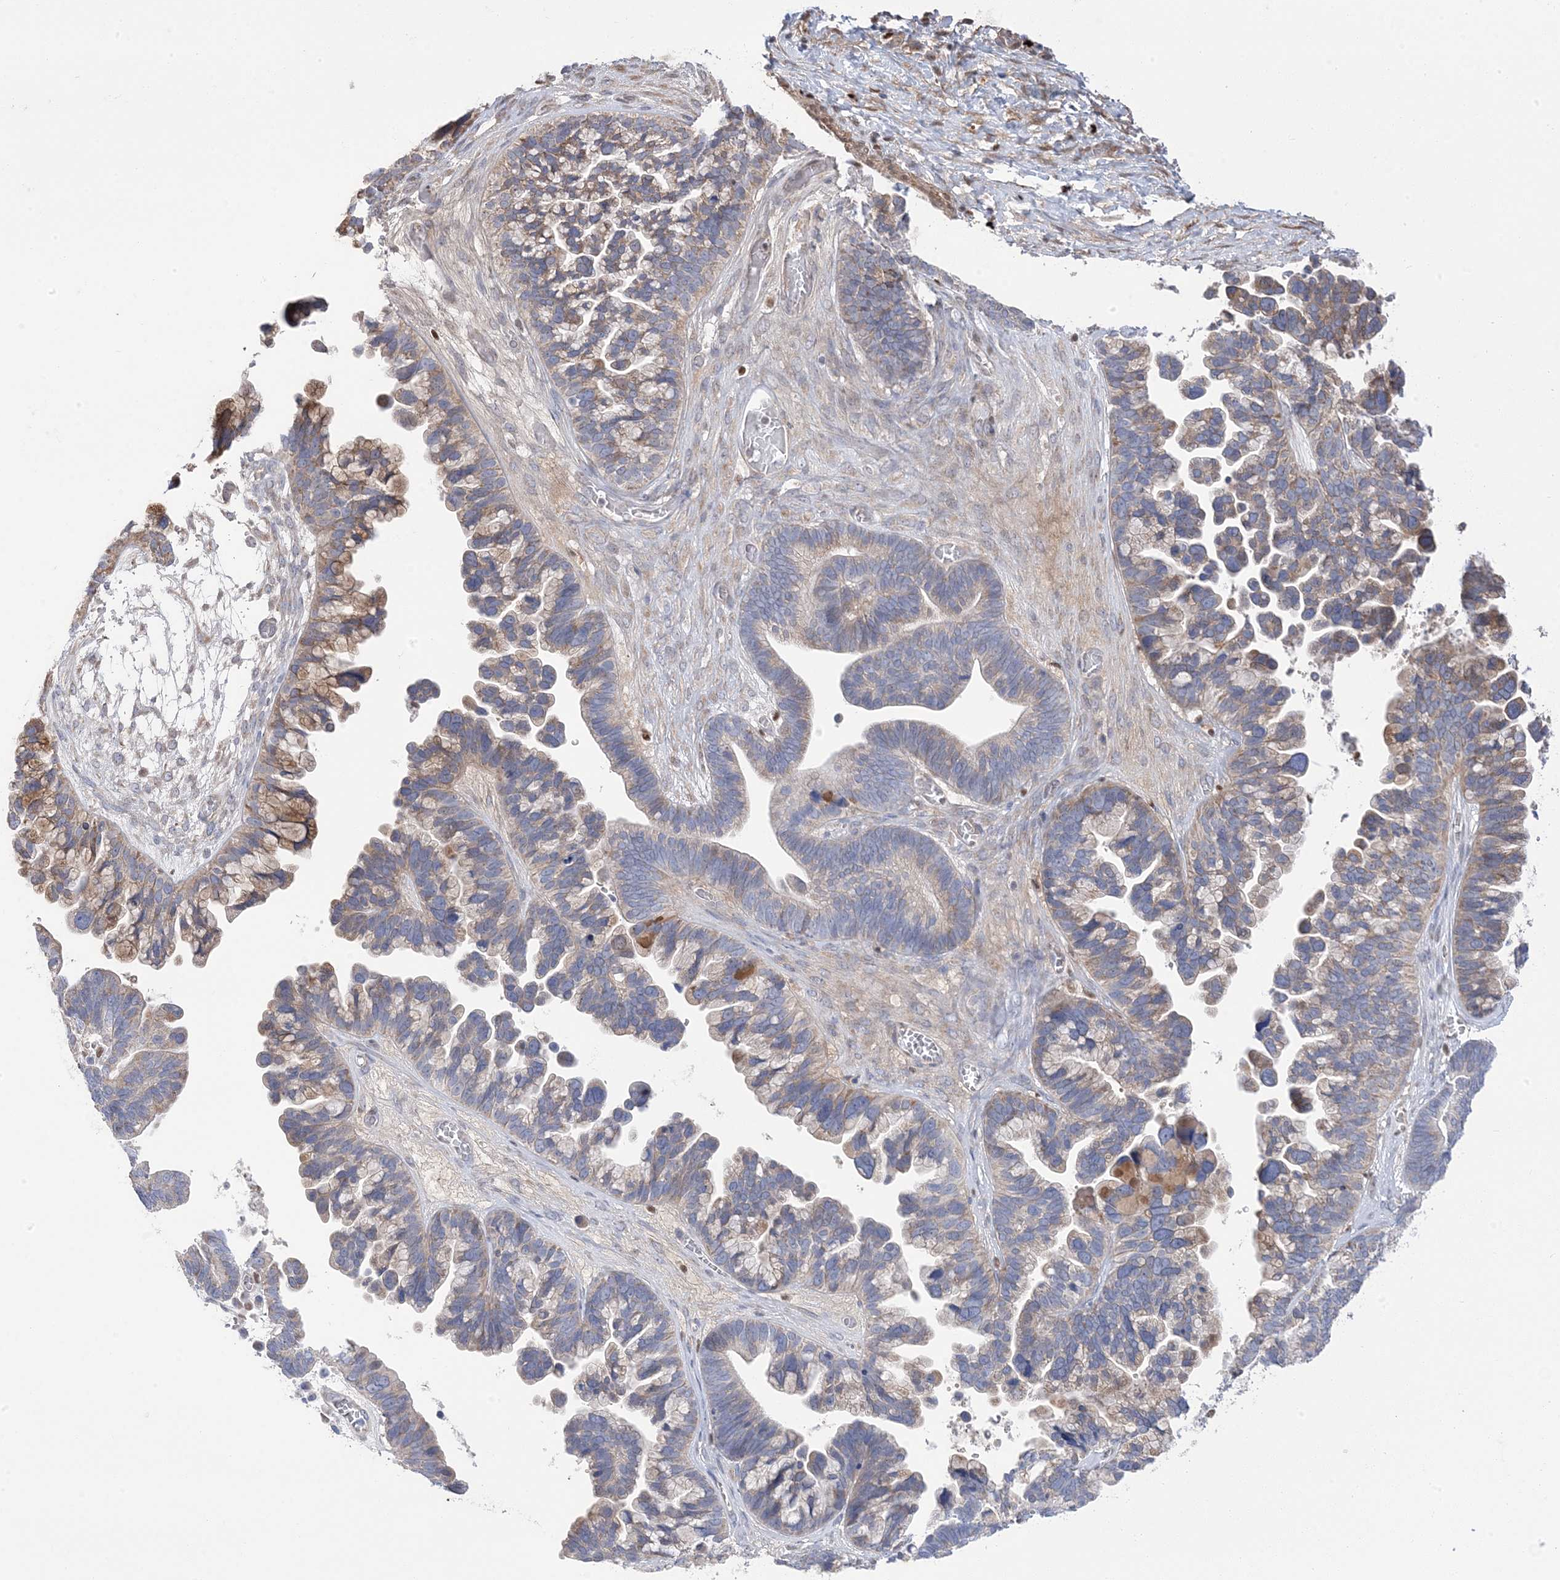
{"staining": {"intensity": "moderate", "quantity": "<25%", "location": "cytoplasmic/membranous"}, "tissue": "ovarian cancer", "cell_type": "Tumor cells", "image_type": "cancer", "snomed": [{"axis": "morphology", "description": "Cystadenocarcinoma, serous, NOS"}, {"axis": "topography", "description": "Ovary"}], "caption": "Human ovarian cancer stained for a protein (brown) shows moderate cytoplasmic/membranous positive positivity in about <25% of tumor cells.", "gene": "GTPBP6", "patient": {"sex": "female", "age": 56}}